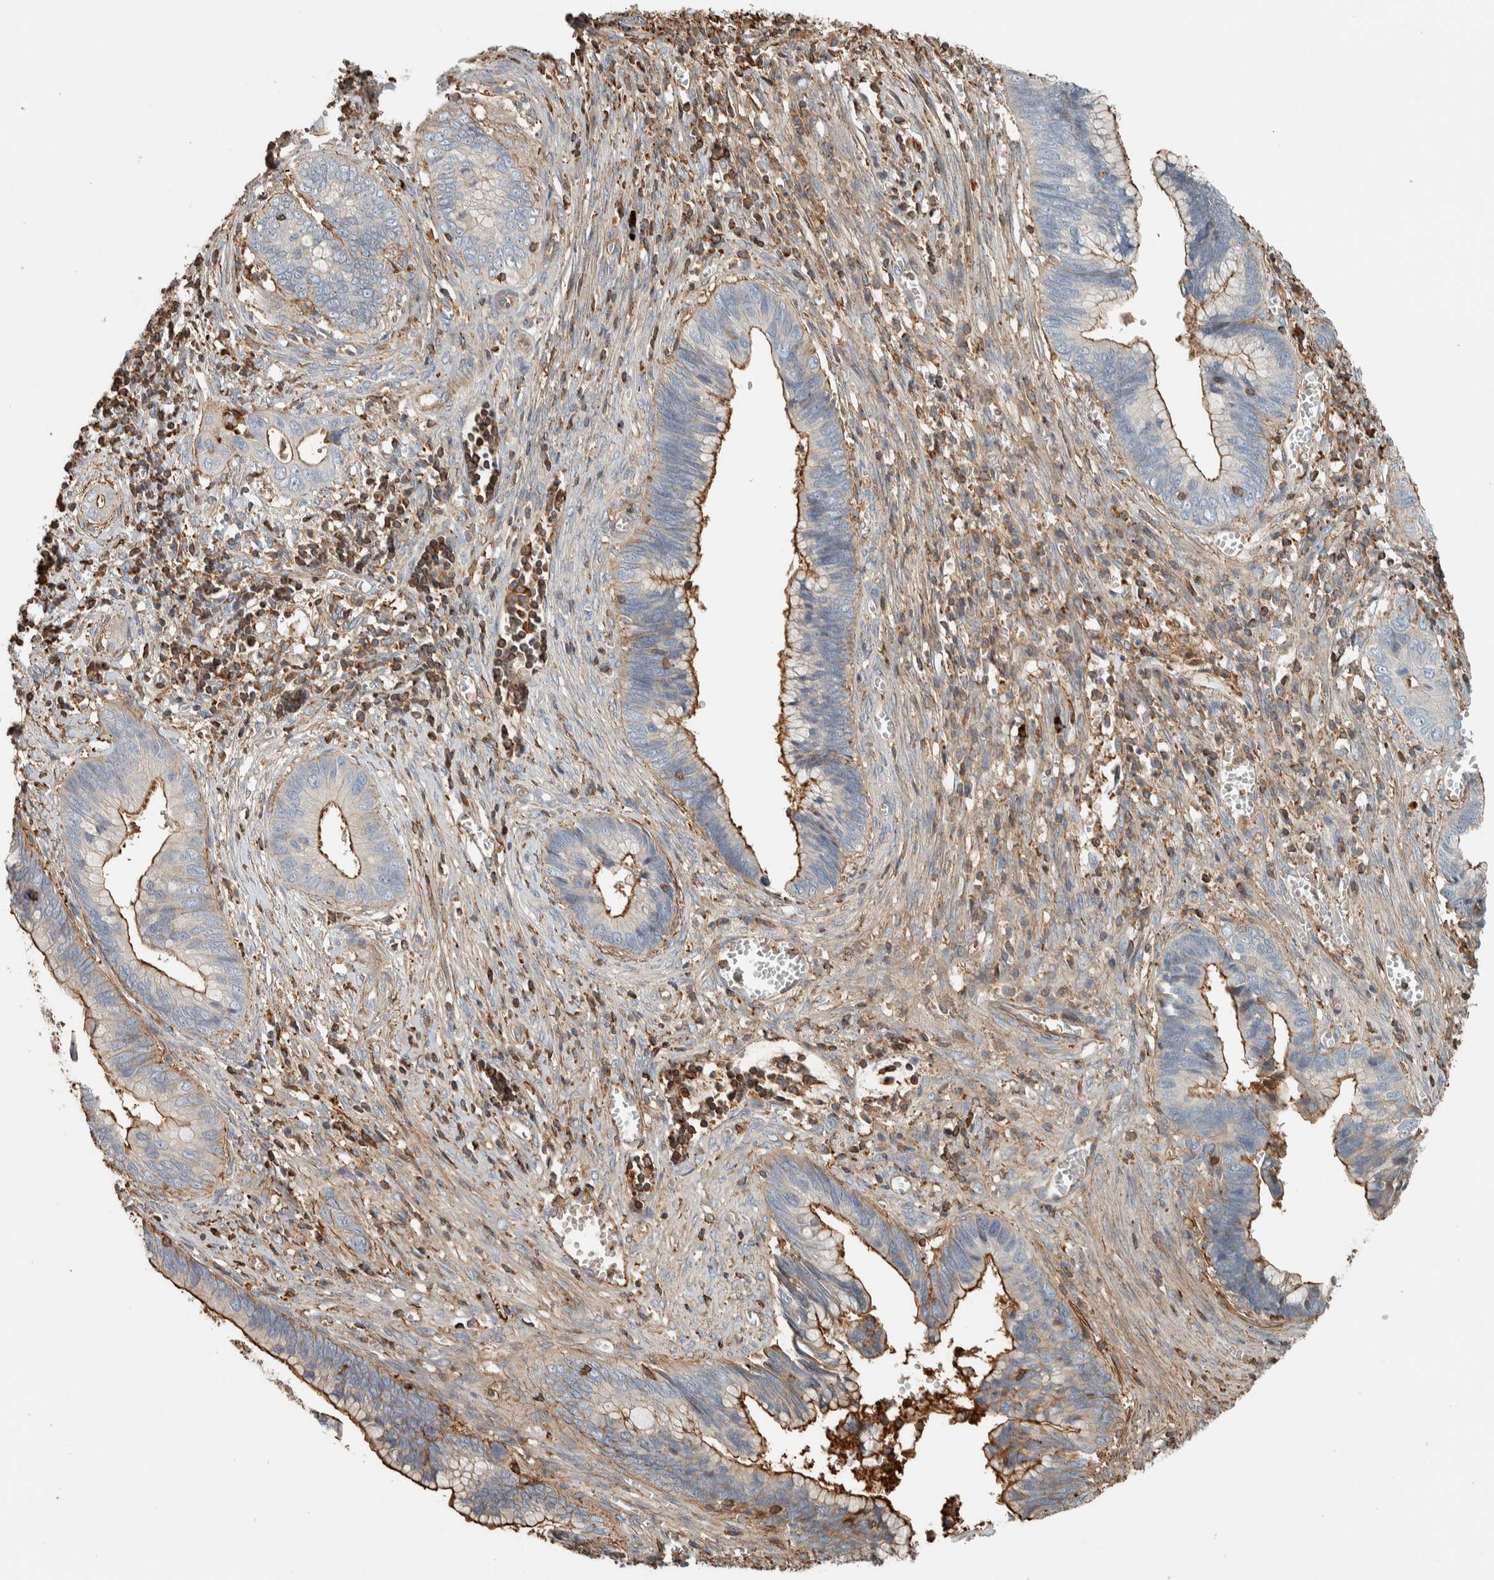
{"staining": {"intensity": "moderate", "quantity": "25%-75%", "location": "cytoplasmic/membranous"}, "tissue": "cervical cancer", "cell_type": "Tumor cells", "image_type": "cancer", "snomed": [{"axis": "morphology", "description": "Adenocarcinoma, NOS"}, {"axis": "topography", "description": "Cervix"}], "caption": "Approximately 25%-75% of tumor cells in human cervical cancer demonstrate moderate cytoplasmic/membranous protein expression as visualized by brown immunohistochemical staining.", "gene": "CTBP2", "patient": {"sex": "female", "age": 44}}